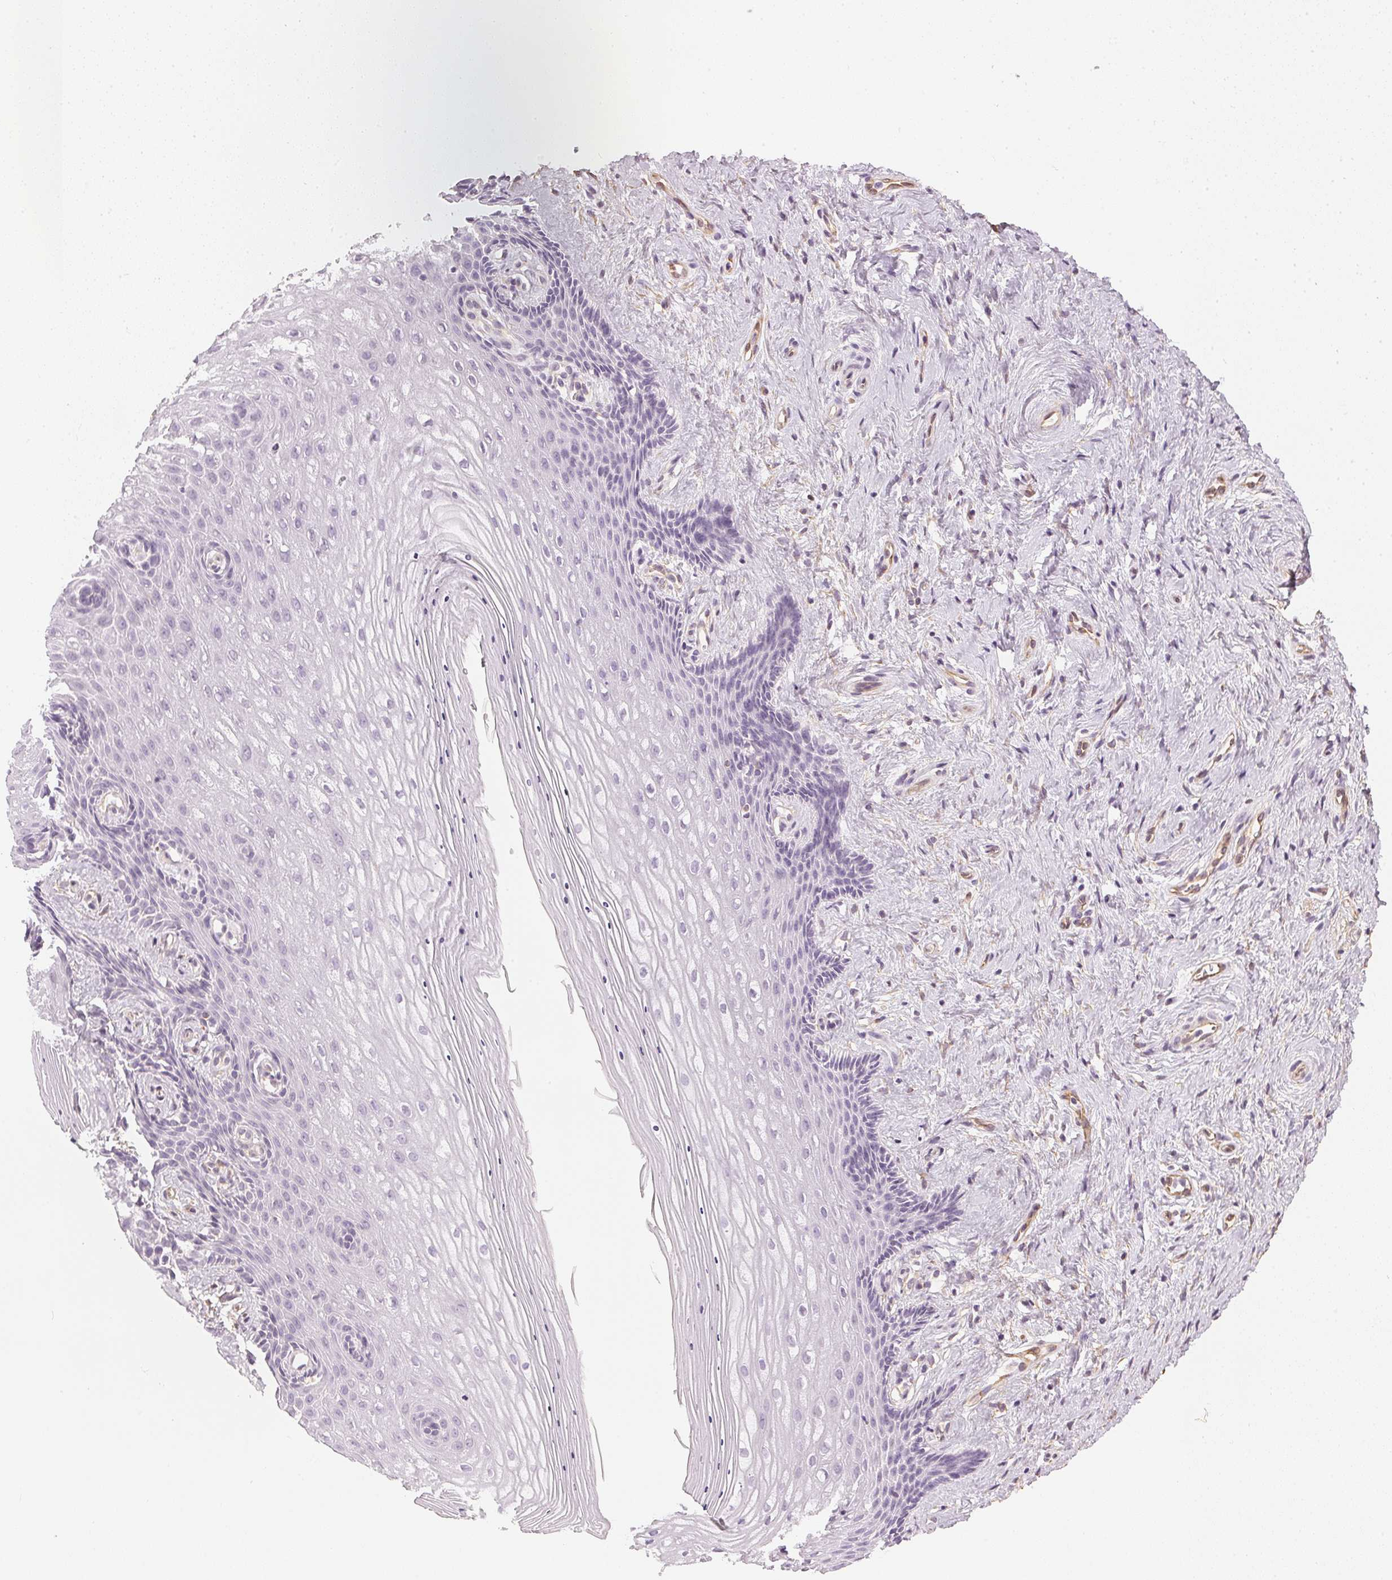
{"staining": {"intensity": "negative", "quantity": "none", "location": "none"}, "tissue": "vagina", "cell_type": "Squamous epithelial cells", "image_type": "normal", "snomed": [{"axis": "morphology", "description": "Normal tissue, NOS"}, {"axis": "topography", "description": "Vagina"}], "caption": "There is no significant staining in squamous epithelial cells of vagina. Brightfield microscopy of IHC stained with DAB (3,3'-diaminobenzidine) (brown) and hematoxylin (blue), captured at high magnification.", "gene": "APLP1", "patient": {"sex": "female", "age": 42}}